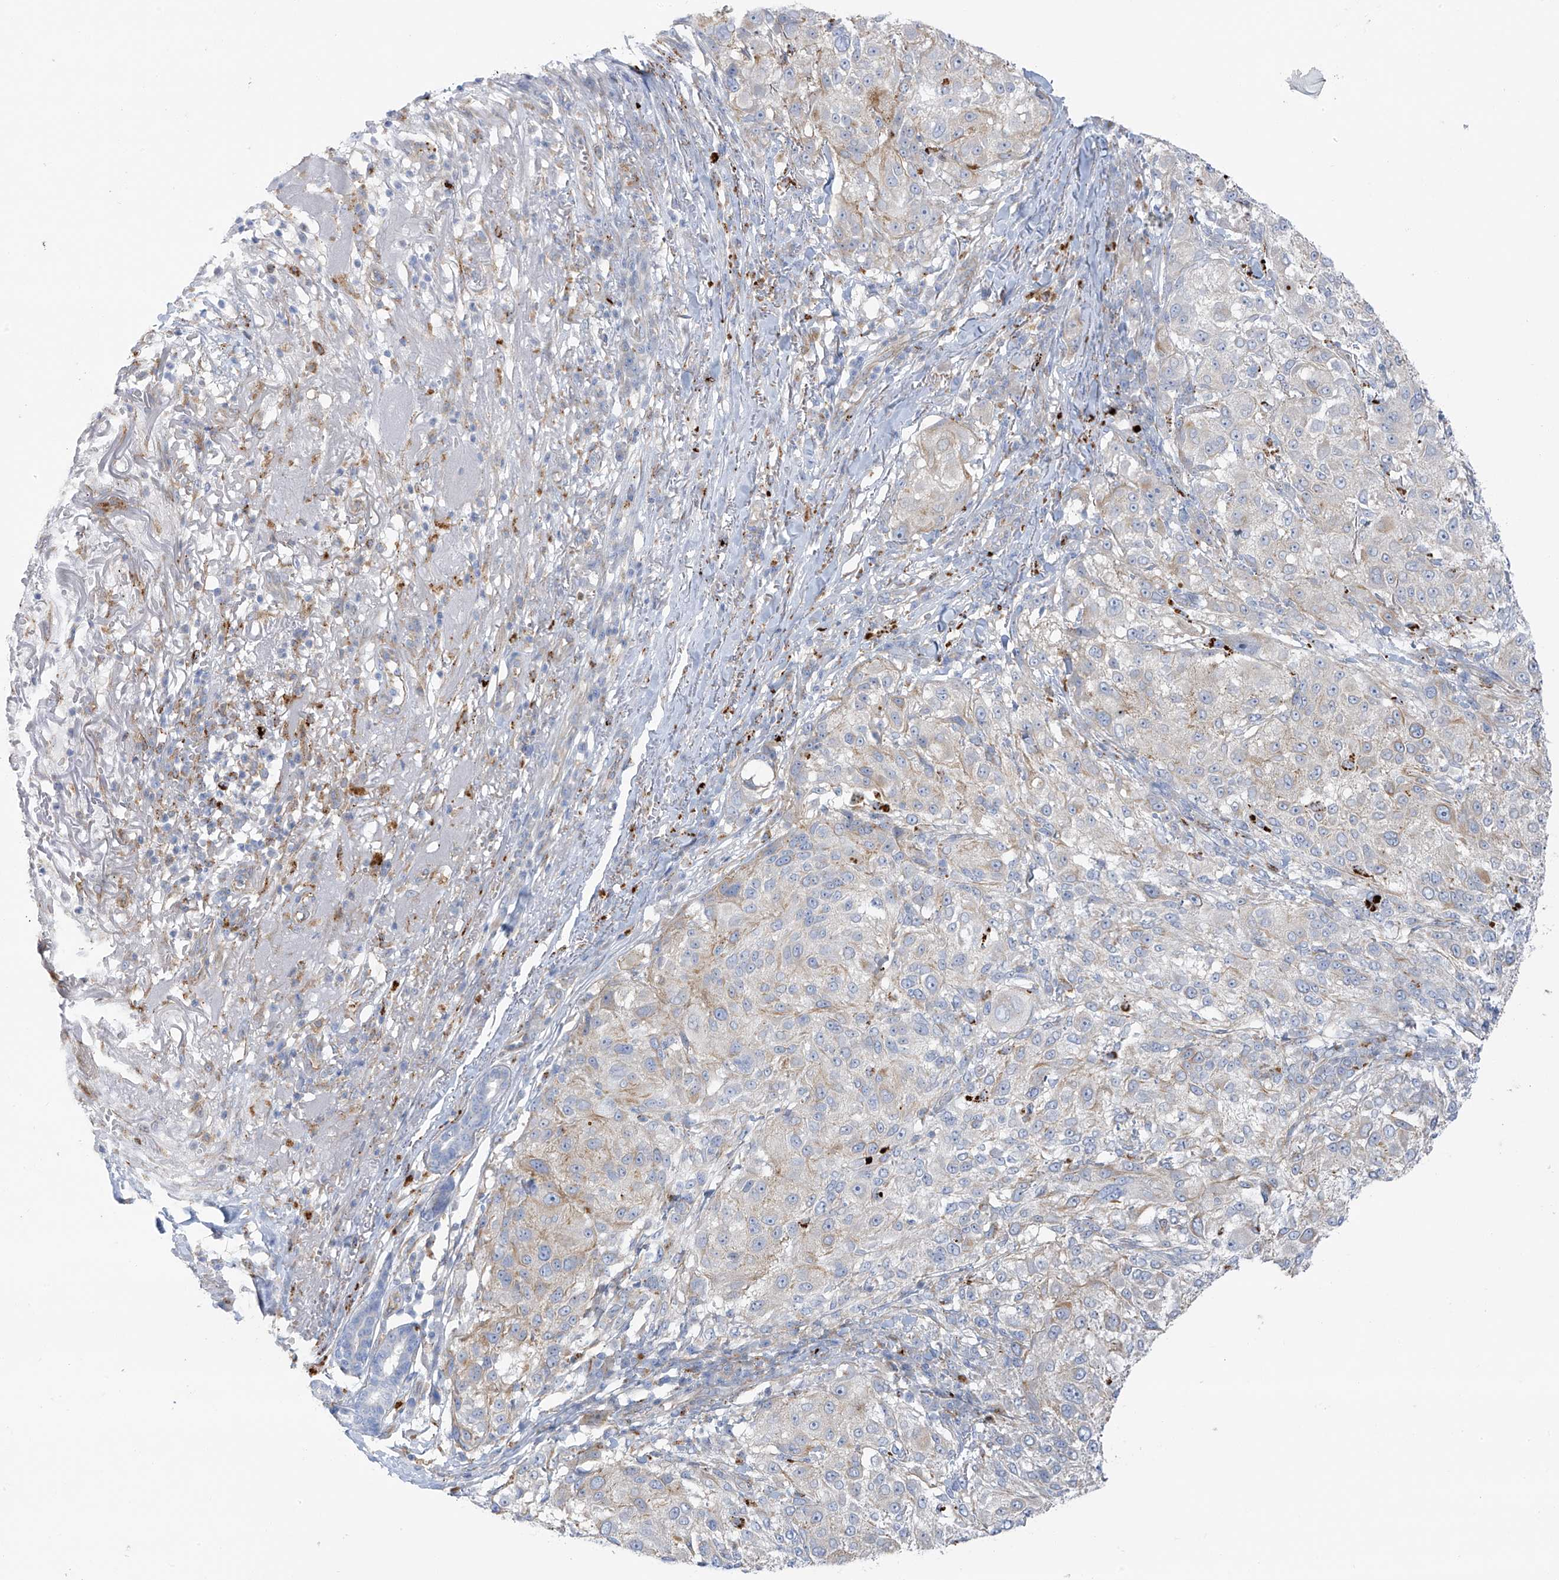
{"staining": {"intensity": "weak", "quantity": "<25%", "location": "cytoplasmic/membranous"}, "tissue": "melanoma", "cell_type": "Tumor cells", "image_type": "cancer", "snomed": [{"axis": "morphology", "description": "Necrosis, NOS"}, {"axis": "morphology", "description": "Malignant melanoma, NOS"}, {"axis": "topography", "description": "Skin"}], "caption": "Protein analysis of melanoma displays no significant positivity in tumor cells.", "gene": "TAL2", "patient": {"sex": "female", "age": 87}}